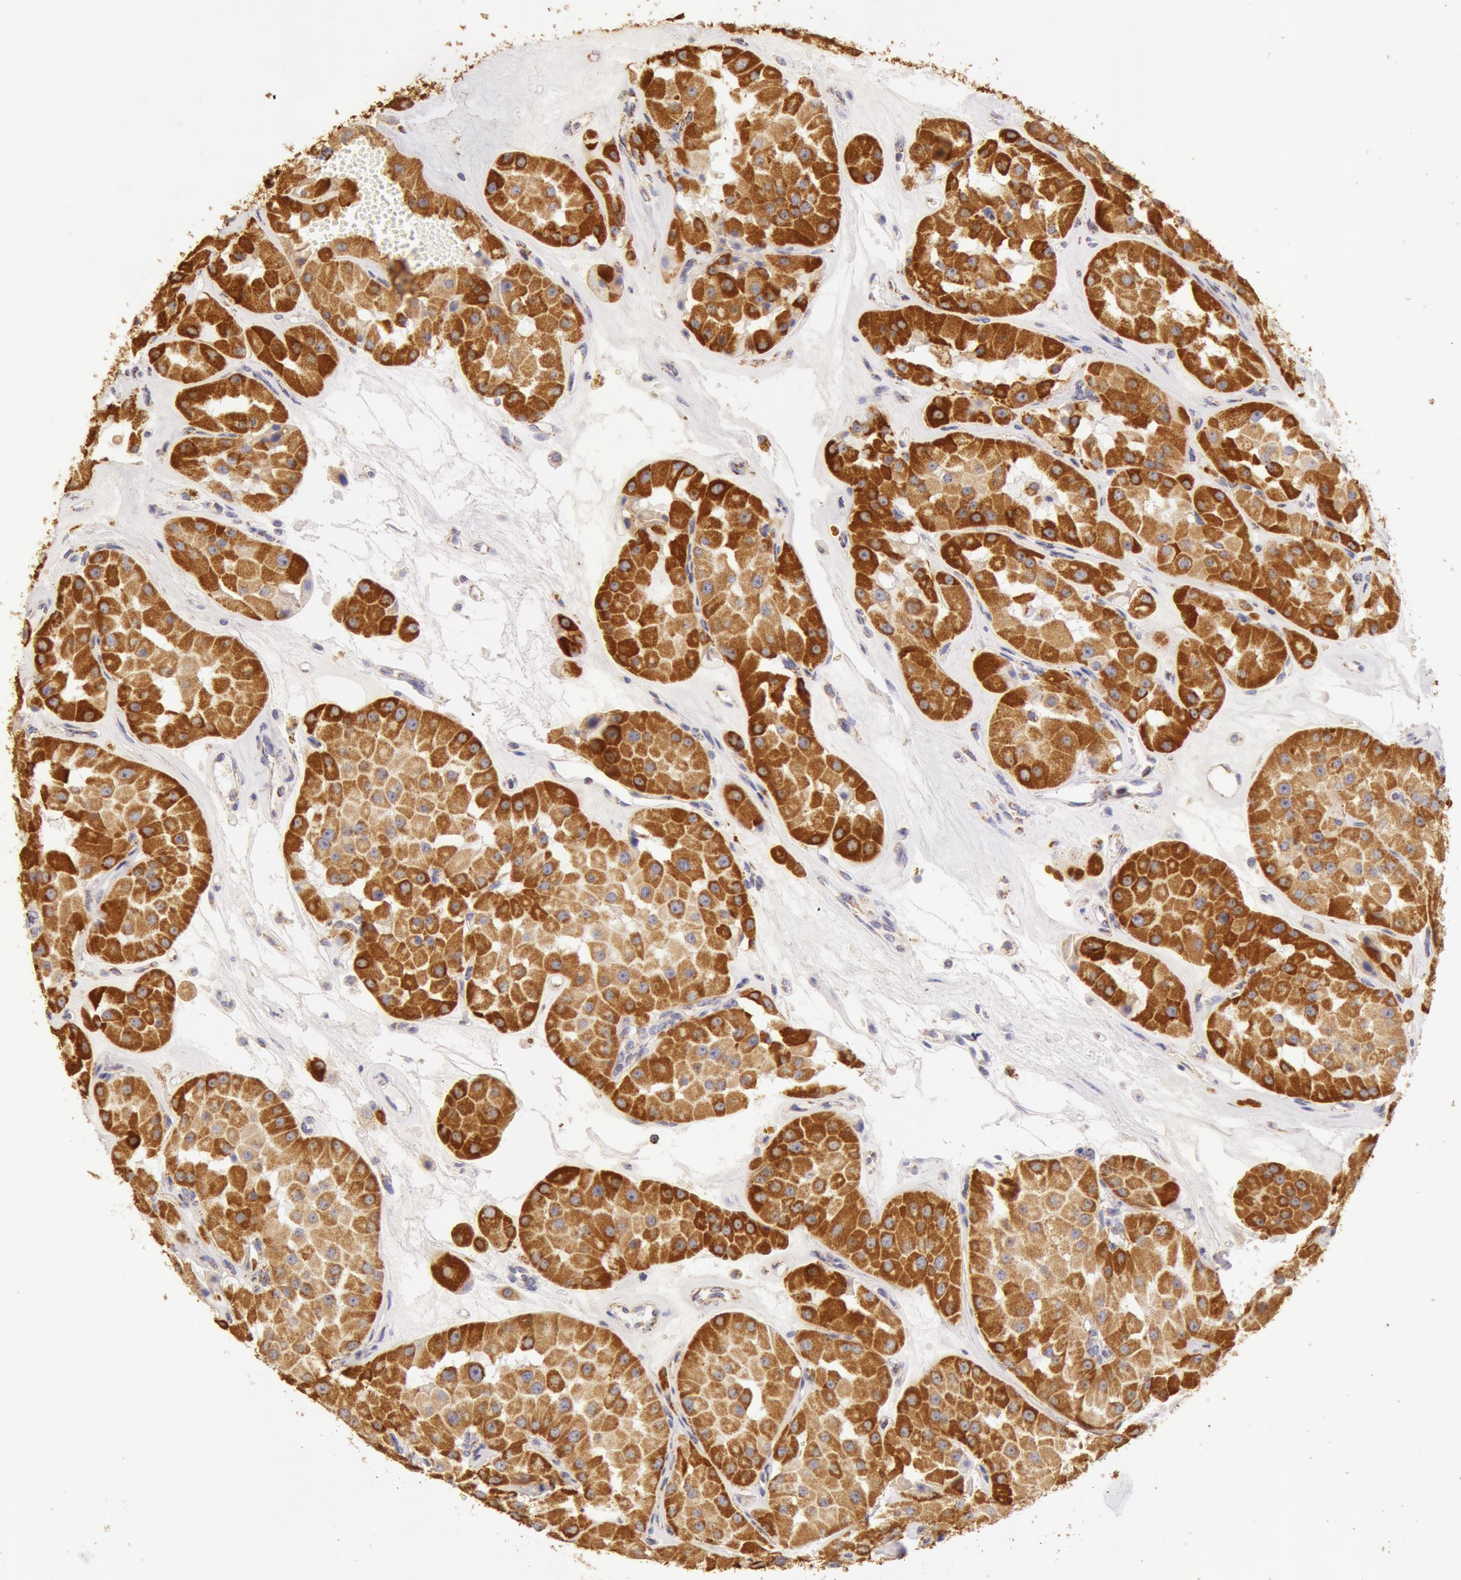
{"staining": {"intensity": "moderate", "quantity": ">75%", "location": "cytoplasmic/membranous"}, "tissue": "renal cancer", "cell_type": "Tumor cells", "image_type": "cancer", "snomed": [{"axis": "morphology", "description": "Adenocarcinoma, uncertain malignant potential"}, {"axis": "topography", "description": "Kidney"}], "caption": "A brown stain labels moderate cytoplasmic/membranous expression of a protein in renal cancer (adenocarcinoma,  uncertain malignant potential) tumor cells.", "gene": "ATP5F1B", "patient": {"sex": "male", "age": 63}}